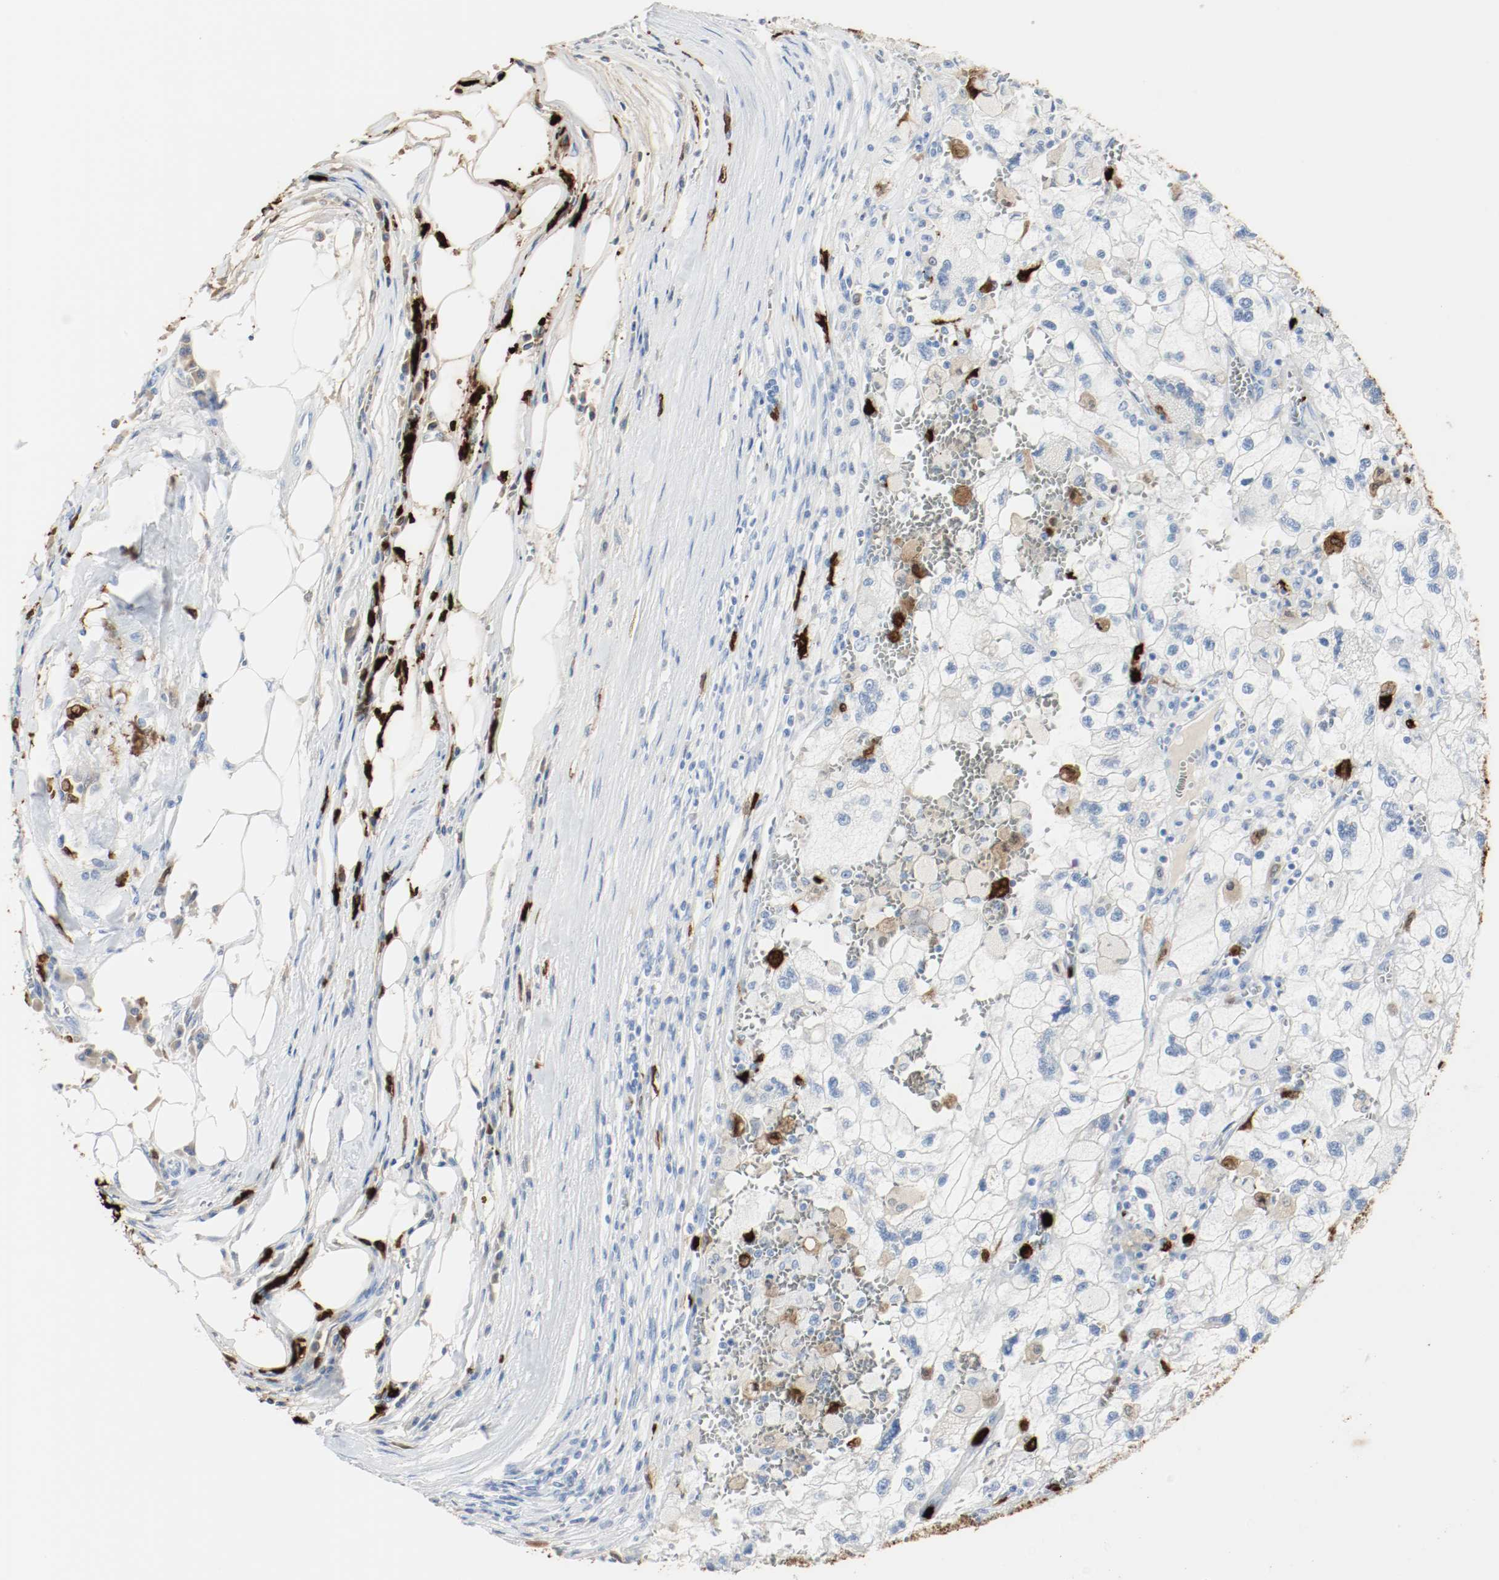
{"staining": {"intensity": "negative", "quantity": "none", "location": "none"}, "tissue": "renal cancer", "cell_type": "Tumor cells", "image_type": "cancer", "snomed": [{"axis": "morphology", "description": "Normal tissue, NOS"}, {"axis": "morphology", "description": "Adenocarcinoma, NOS"}, {"axis": "topography", "description": "Kidney"}], "caption": "Tumor cells are negative for brown protein staining in adenocarcinoma (renal).", "gene": "S100A9", "patient": {"sex": "male", "age": 71}}